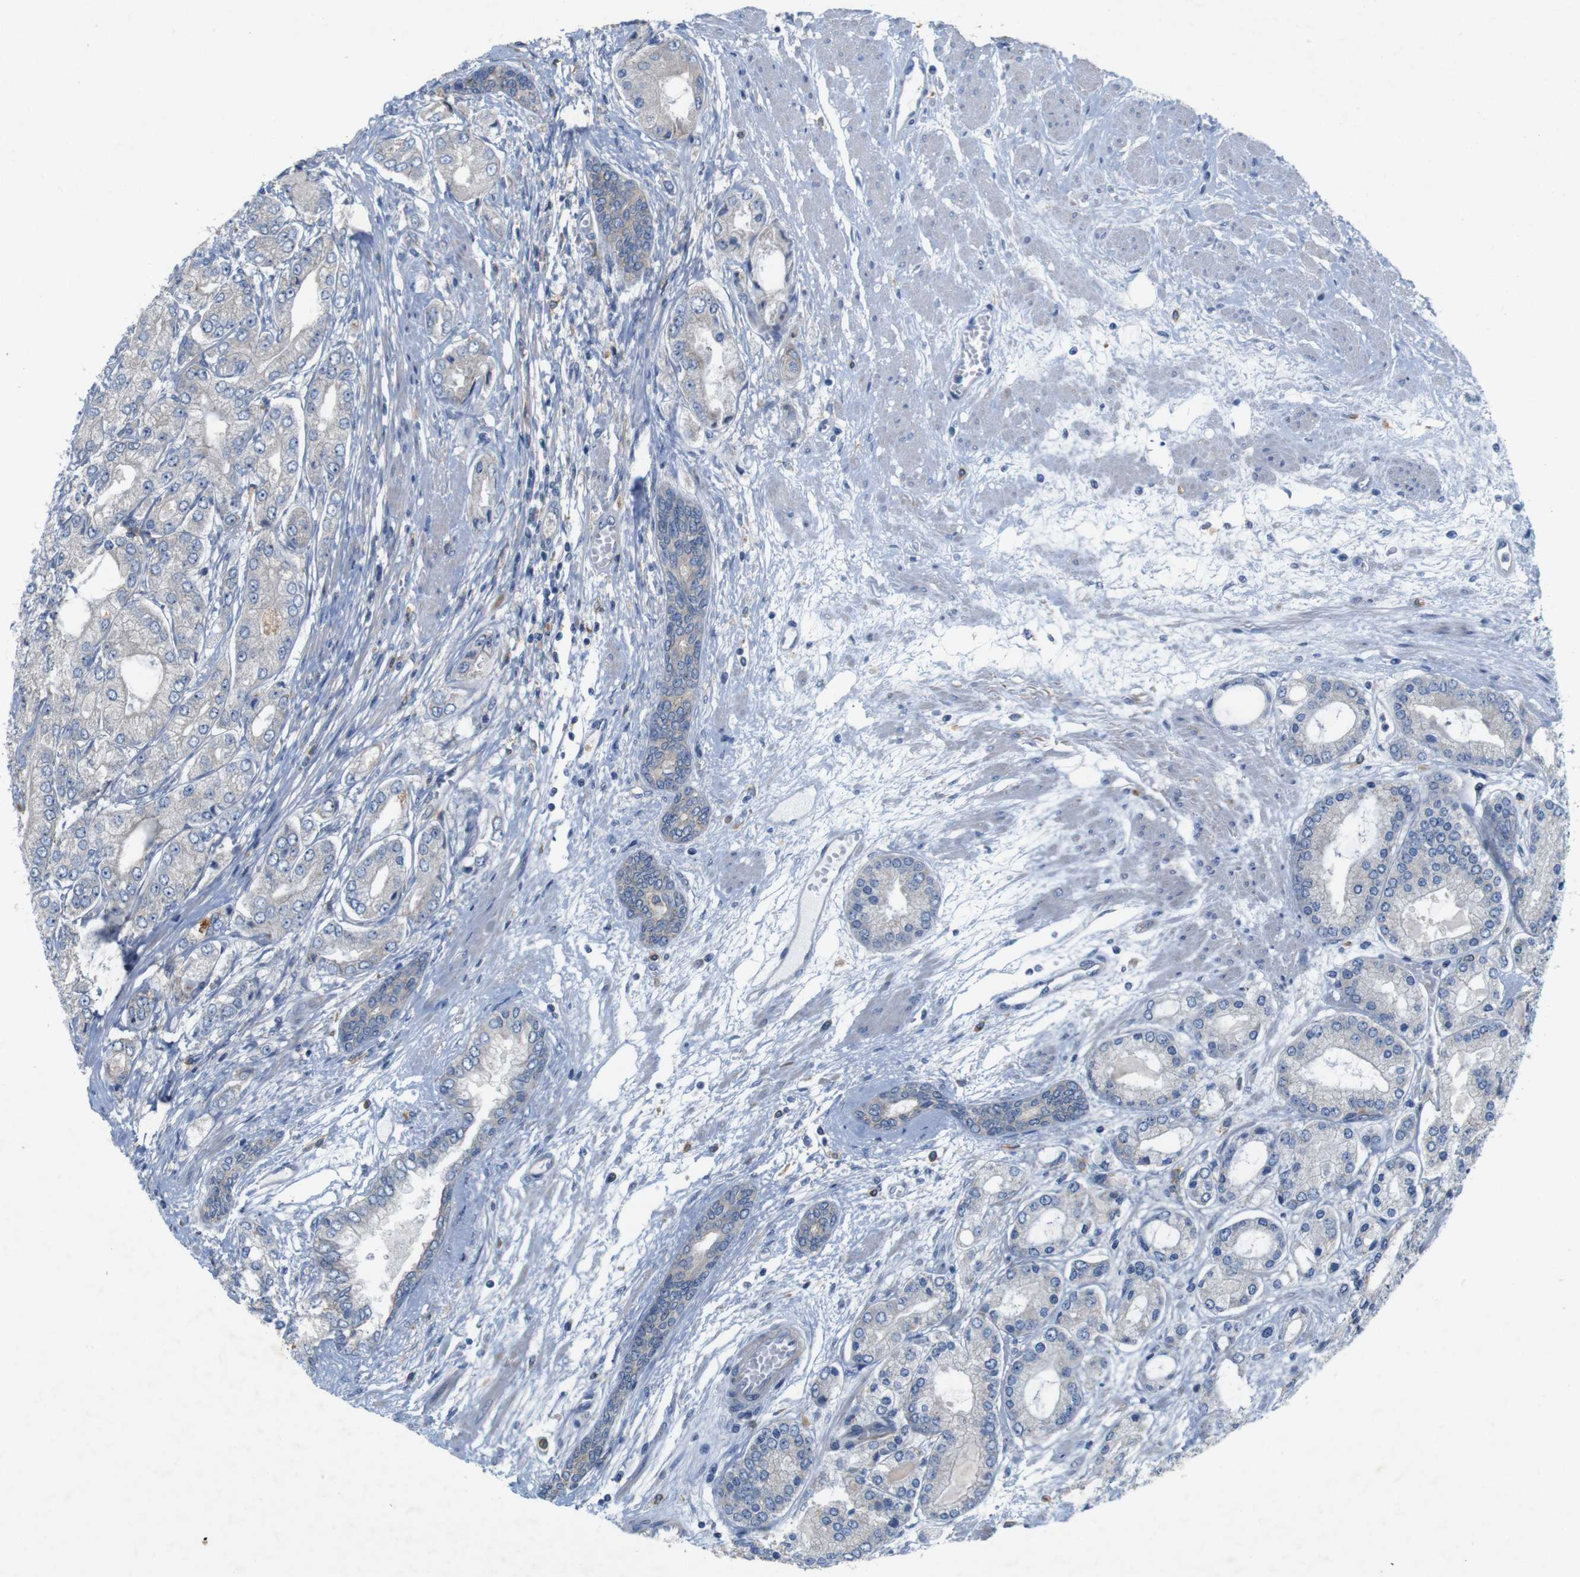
{"staining": {"intensity": "negative", "quantity": "none", "location": "none"}, "tissue": "prostate cancer", "cell_type": "Tumor cells", "image_type": "cancer", "snomed": [{"axis": "morphology", "description": "Adenocarcinoma, High grade"}, {"axis": "topography", "description": "Prostate"}], "caption": "Prostate cancer was stained to show a protein in brown. There is no significant staining in tumor cells.", "gene": "SIGLEC8", "patient": {"sex": "male", "age": 59}}